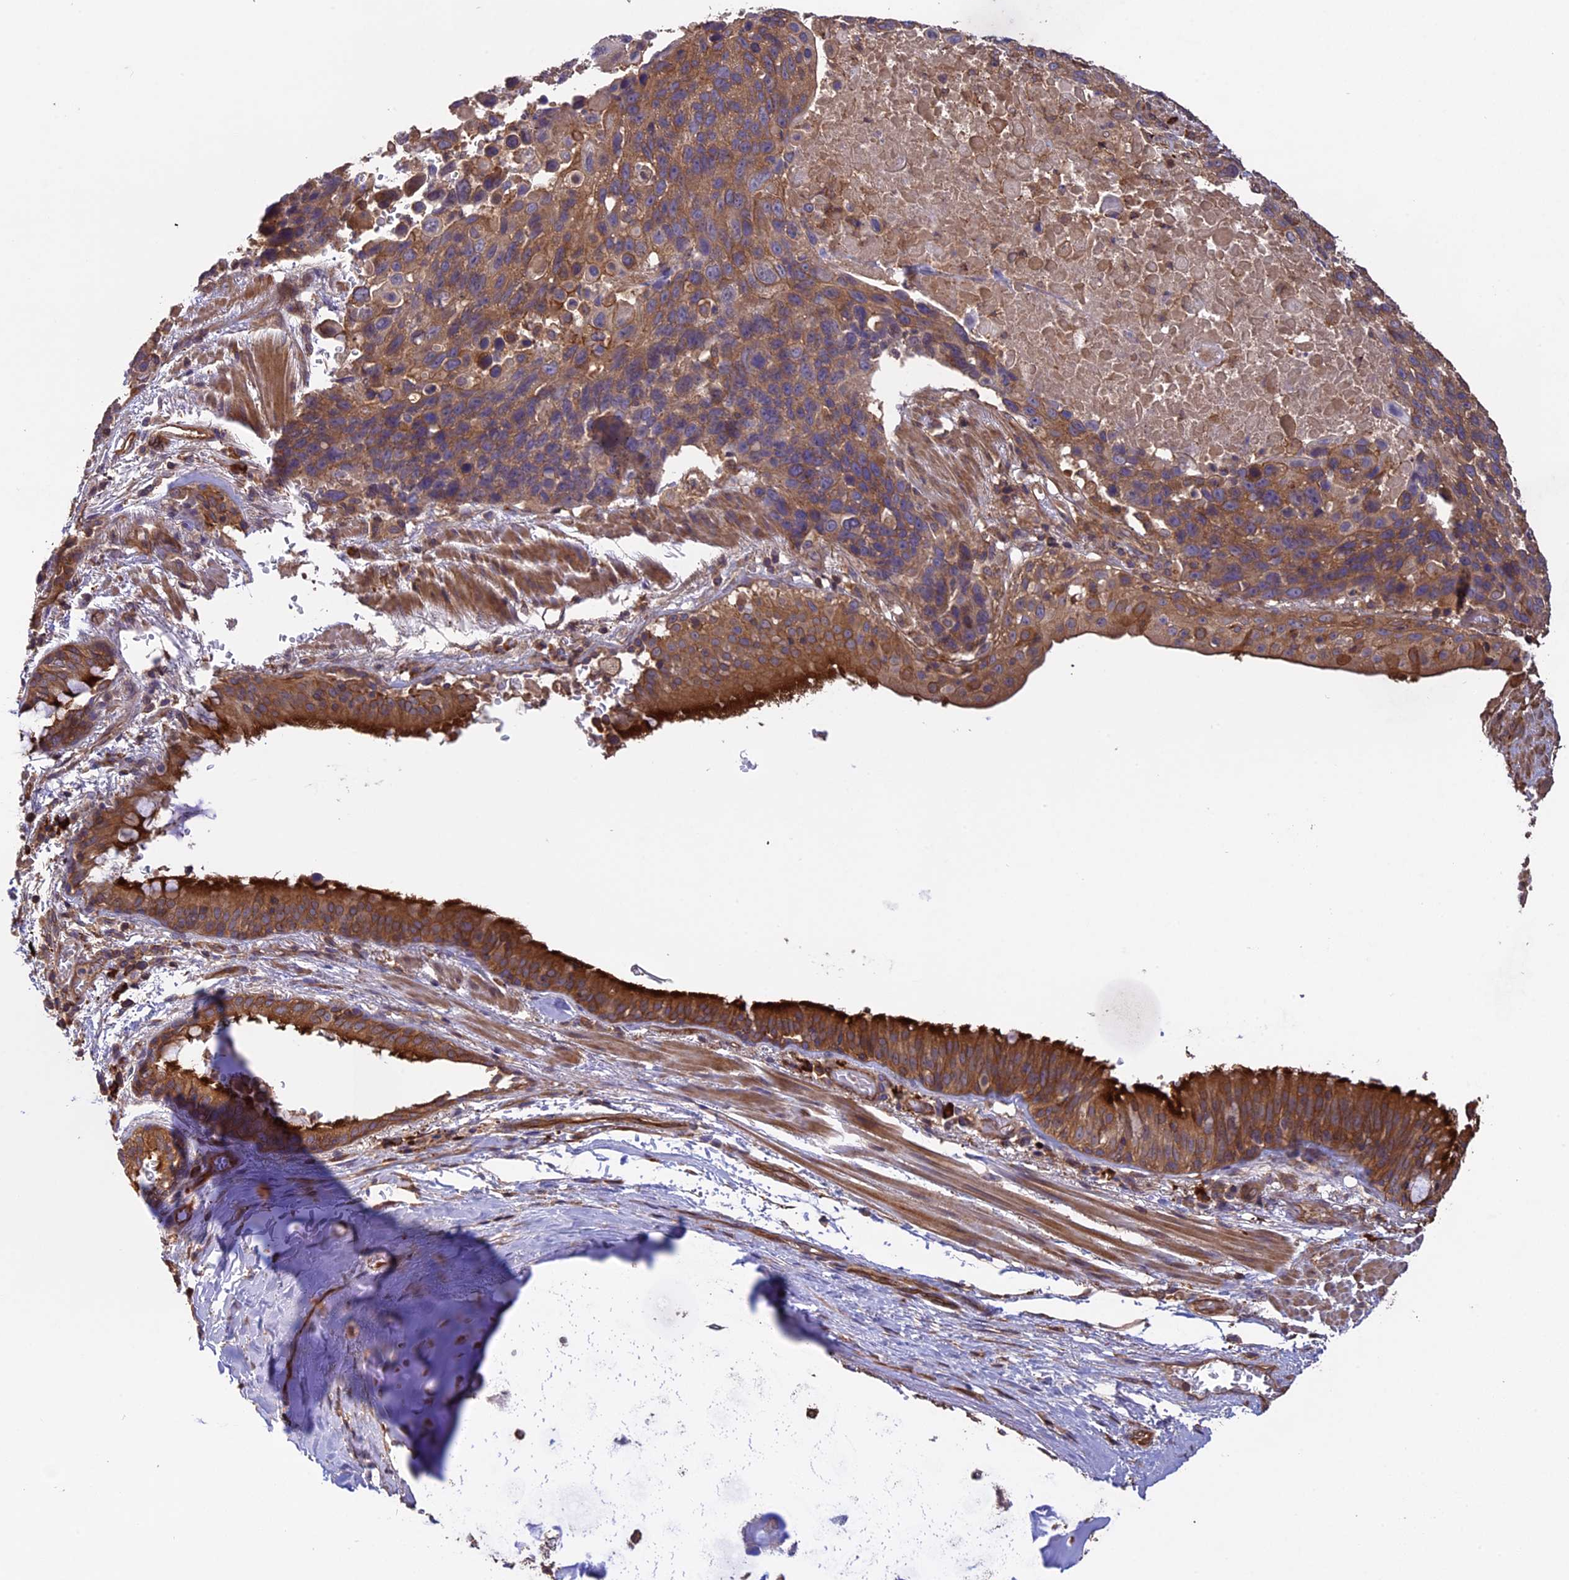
{"staining": {"intensity": "moderate", "quantity": "<25%", "location": "cytoplasmic/membranous"}, "tissue": "lung cancer", "cell_type": "Tumor cells", "image_type": "cancer", "snomed": [{"axis": "morphology", "description": "Squamous cell carcinoma, NOS"}, {"axis": "topography", "description": "Lung"}], "caption": "Protein expression by immunohistochemistry exhibits moderate cytoplasmic/membranous positivity in approximately <25% of tumor cells in lung cancer.", "gene": "GAS8", "patient": {"sex": "male", "age": 66}}